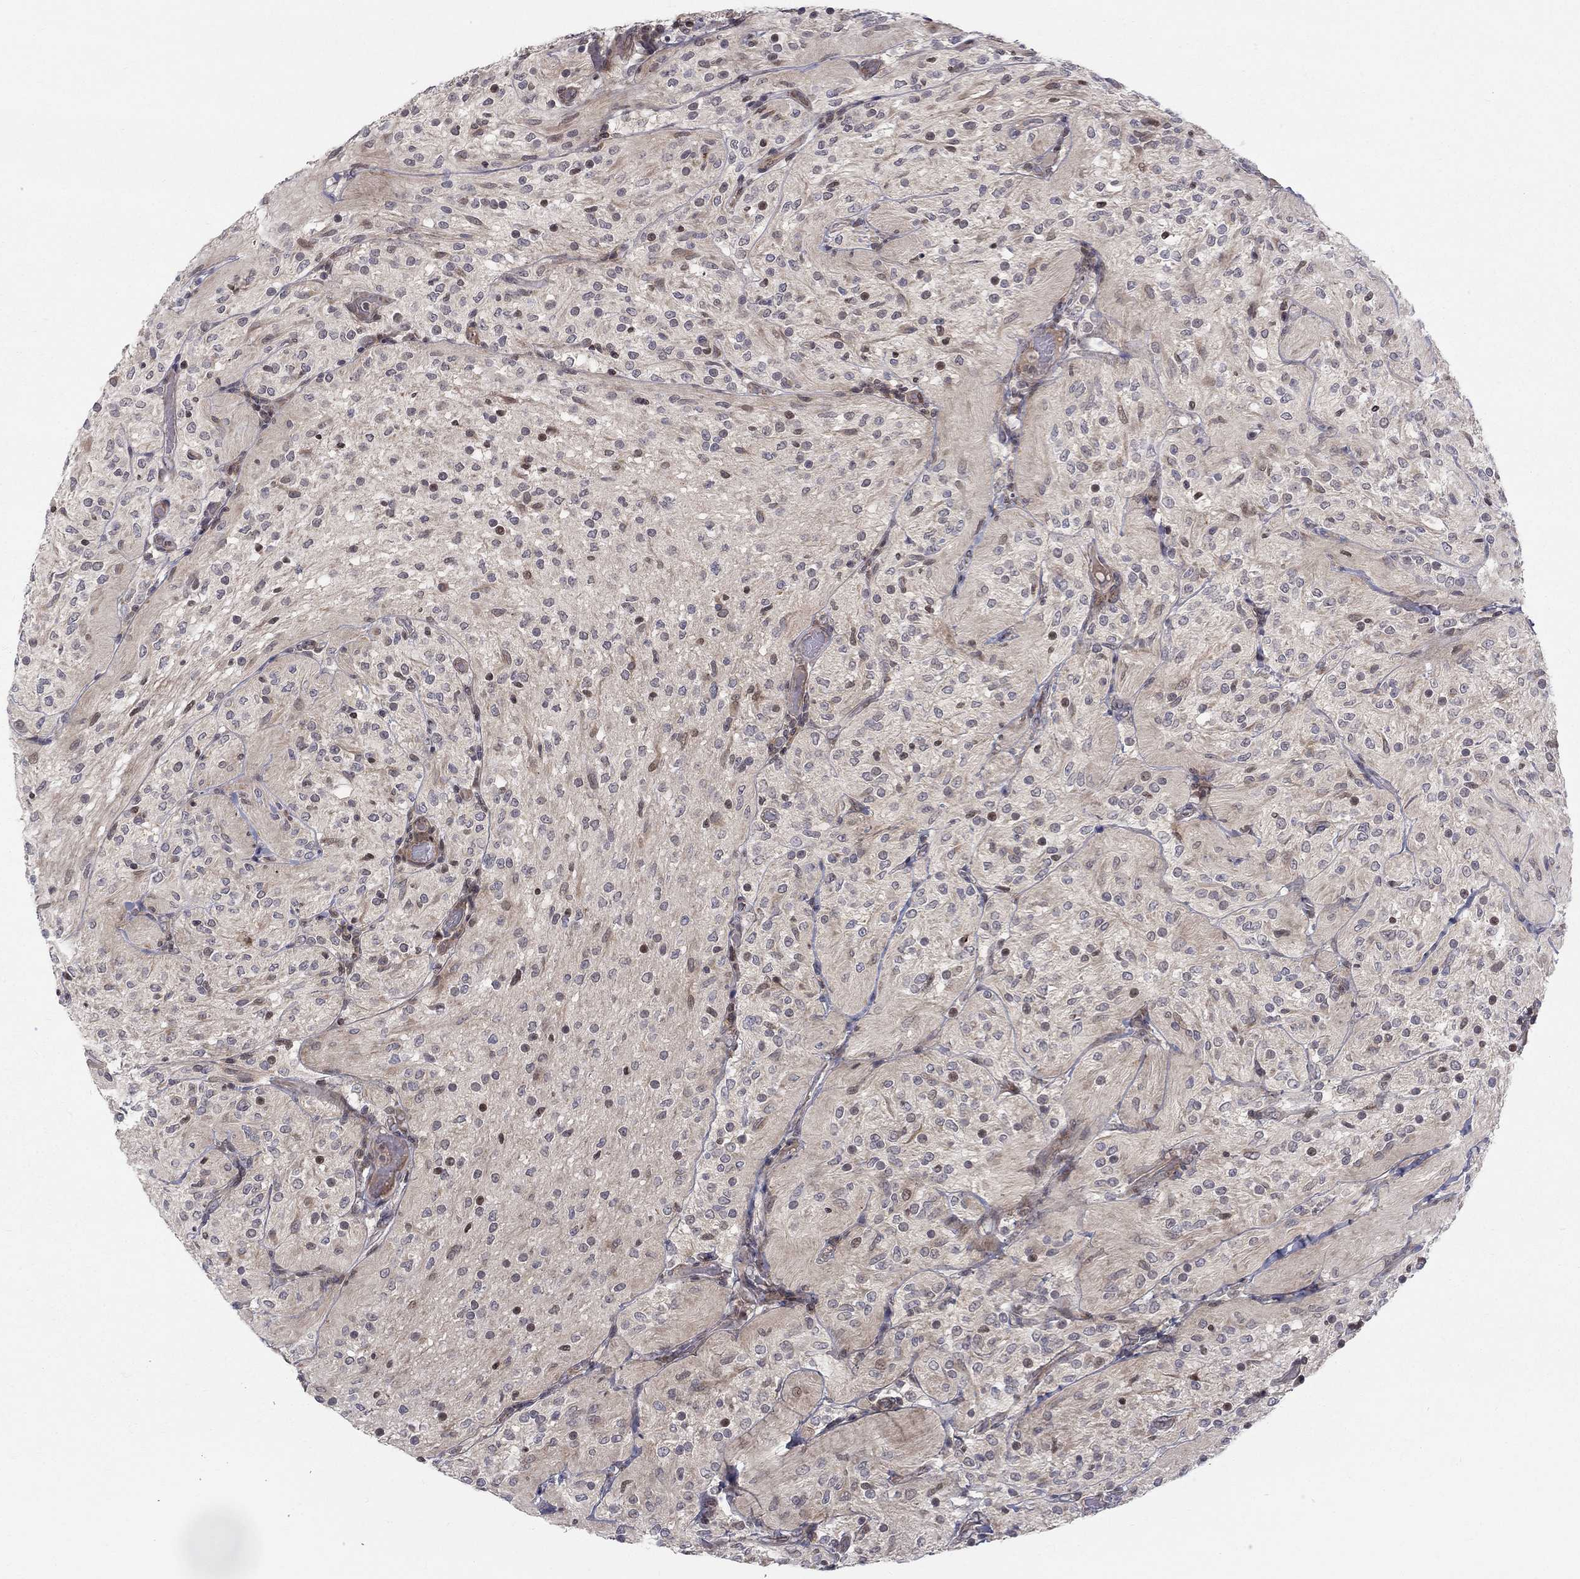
{"staining": {"intensity": "negative", "quantity": "none", "location": "none"}, "tissue": "glioma", "cell_type": "Tumor cells", "image_type": "cancer", "snomed": [{"axis": "morphology", "description": "Glioma, malignant, Low grade"}, {"axis": "topography", "description": "Brain"}], "caption": "Tumor cells show no significant protein staining in malignant glioma (low-grade).", "gene": "WDR19", "patient": {"sex": "male", "age": 3}}